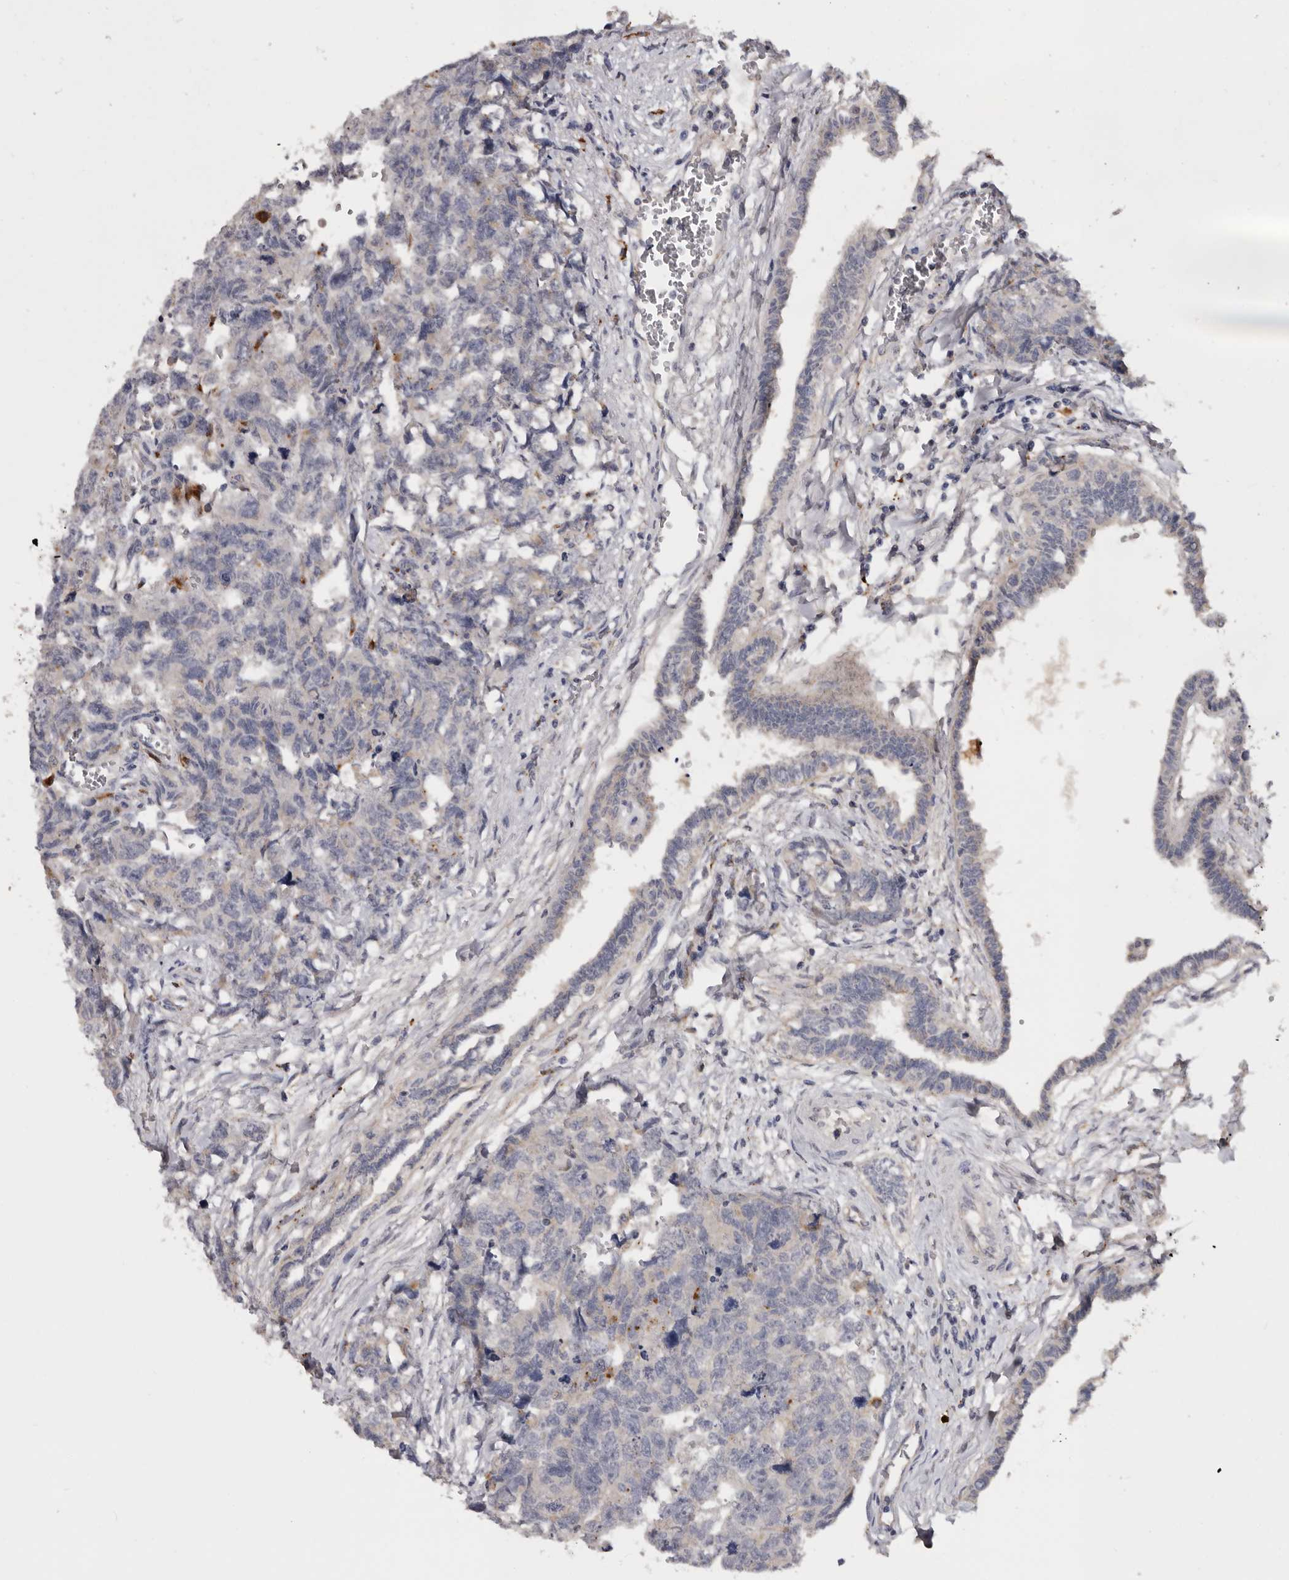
{"staining": {"intensity": "negative", "quantity": "none", "location": "none"}, "tissue": "testis cancer", "cell_type": "Tumor cells", "image_type": "cancer", "snomed": [{"axis": "morphology", "description": "Carcinoma, Embryonal, NOS"}, {"axis": "topography", "description": "Testis"}], "caption": "An immunohistochemistry histopathology image of testis embryonal carcinoma is shown. There is no staining in tumor cells of testis embryonal carcinoma.", "gene": "DAP", "patient": {"sex": "male", "age": 31}}